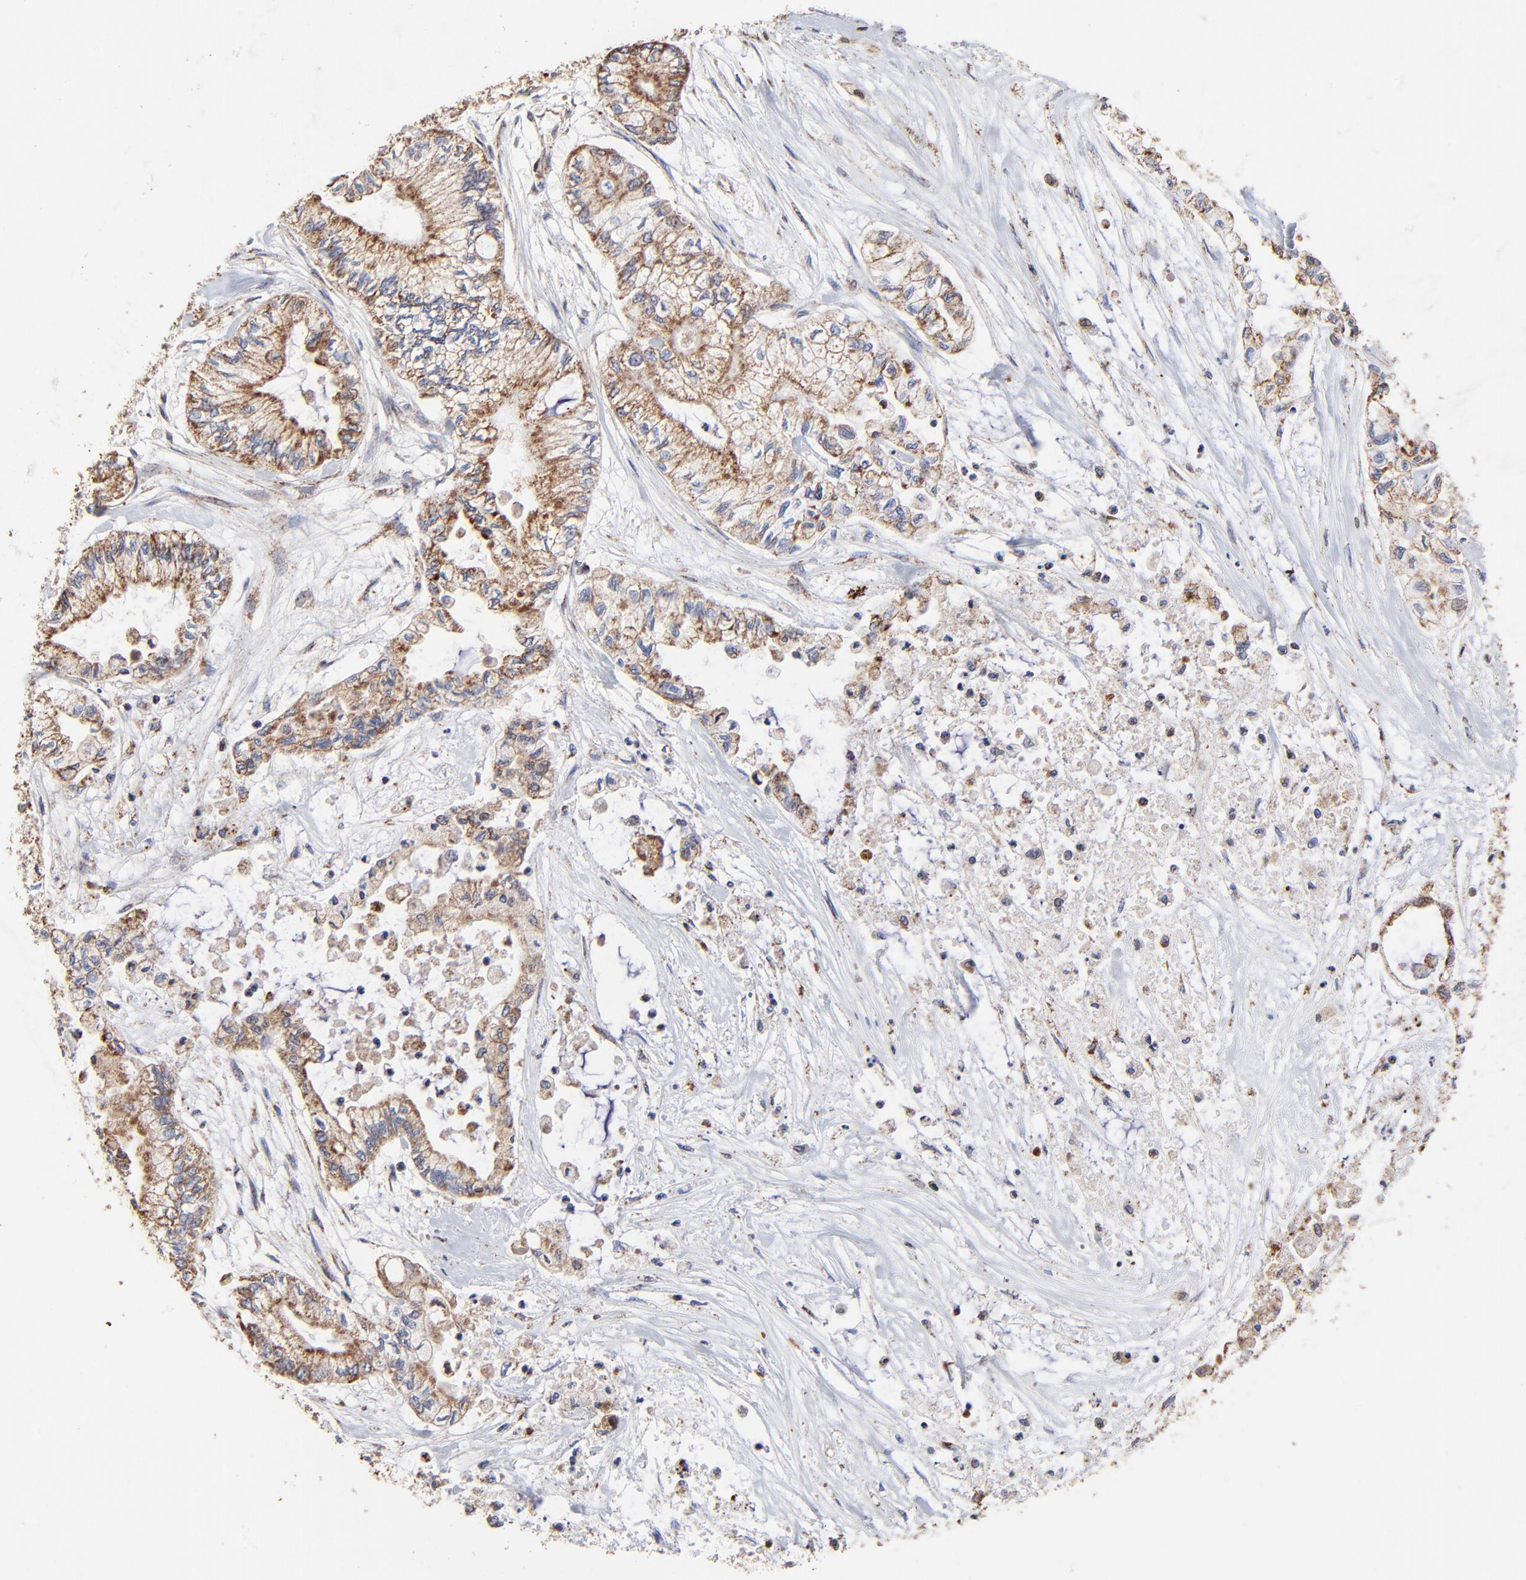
{"staining": {"intensity": "moderate", "quantity": ">75%", "location": "cytoplasmic/membranous"}, "tissue": "pancreatic cancer", "cell_type": "Tumor cells", "image_type": "cancer", "snomed": [{"axis": "morphology", "description": "Adenocarcinoma, NOS"}, {"axis": "topography", "description": "Pancreas"}], "caption": "Pancreatic cancer stained for a protein reveals moderate cytoplasmic/membranous positivity in tumor cells. Immunohistochemistry (ihc) stains the protein in brown and the nuclei are stained blue.", "gene": "SSBP1", "patient": {"sex": "male", "age": 79}}